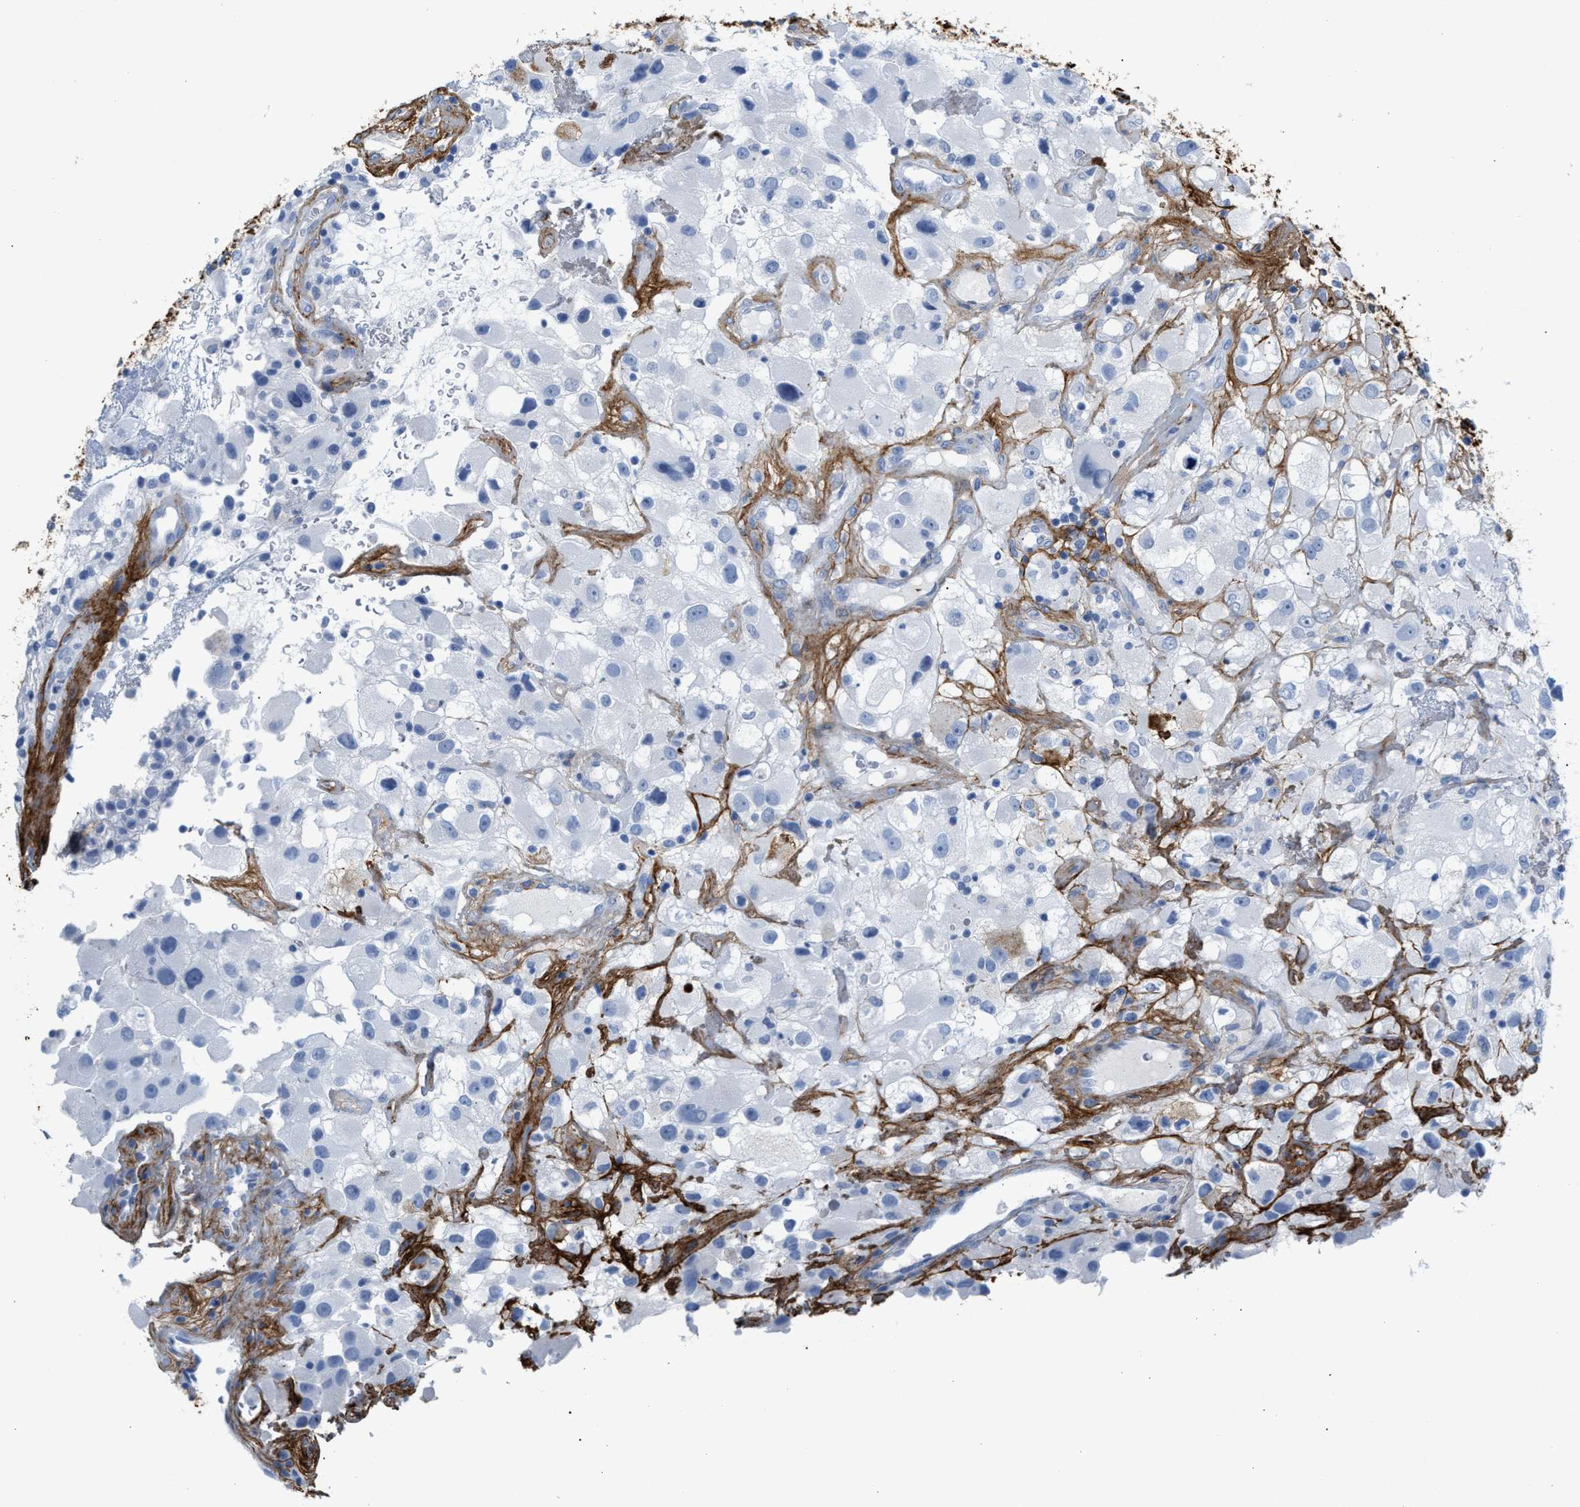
{"staining": {"intensity": "negative", "quantity": "none", "location": "none"}, "tissue": "renal cancer", "cell_type": "Tumor cells", "image_type": "cancer", "snomed": [{"axis": "morphology", "description": "Adenocarcinoma, NOS"}, {"axis": "topography", "description": "Kidney"}], "caption": "Micrograph shows no significant protein positivity in tumor cells of renal adenocarcinoma.", "gene": "TNR", "patient": {"sex": "female", "age": 52}}